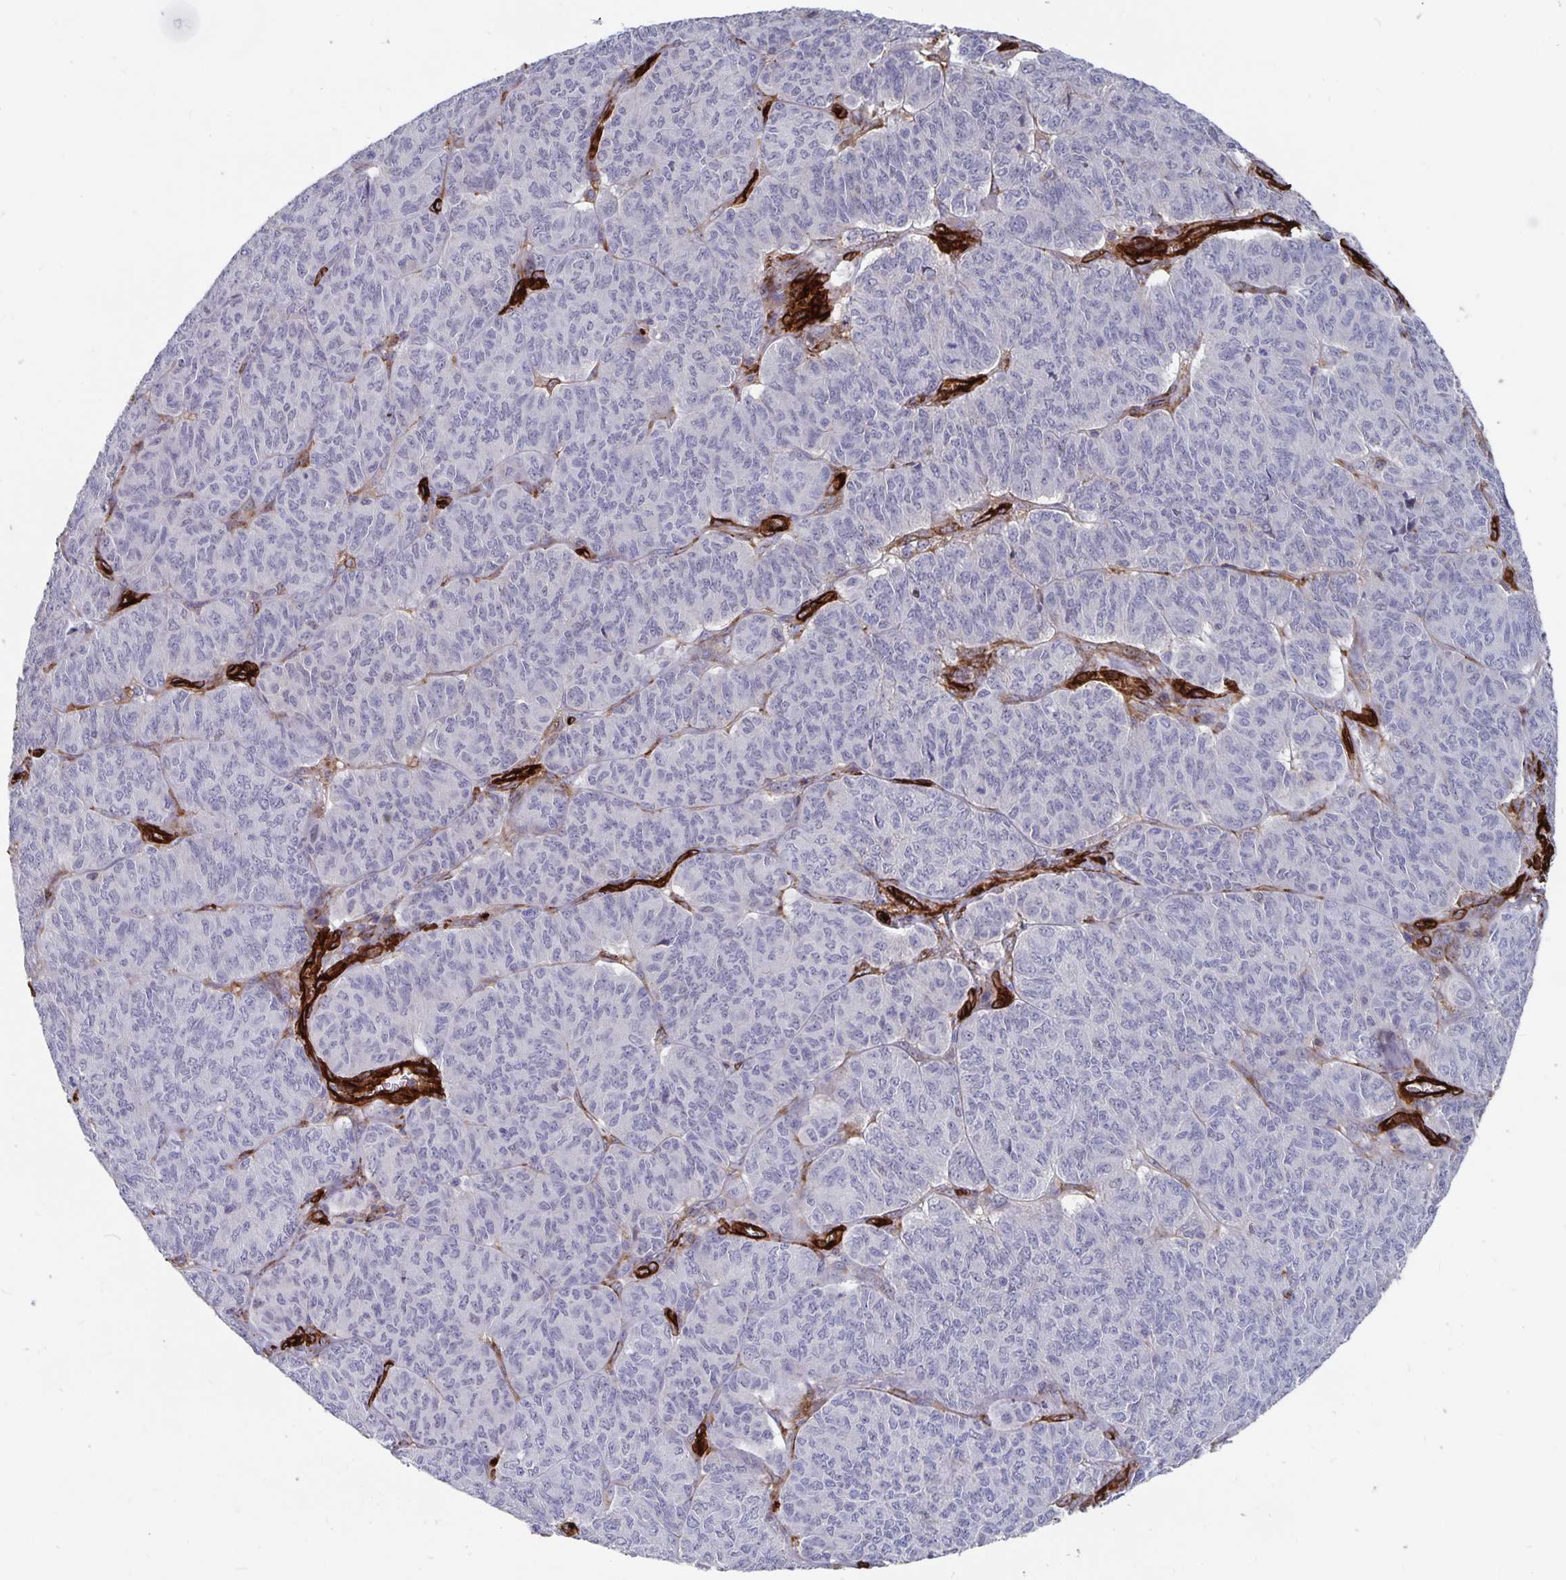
{"staining": {"intensity": "negative", "quantity": "none", "location": "none"}, "tissue": "ovarian cancer", "cell_type": "Tumor cells", "image_type": "cancer", "snomed": [{"axis": "morphology", "description": "Carcinoma, endometroid"}, {"axis": "topography", "description": "Ovary"}], "caption": "The micrograph exhibits no significant positivity in tumor cells of ovarian cancer (endometroid carcinoma).", "gene": "DCHS2", "patient": {"sex": "female", "age": 80}}